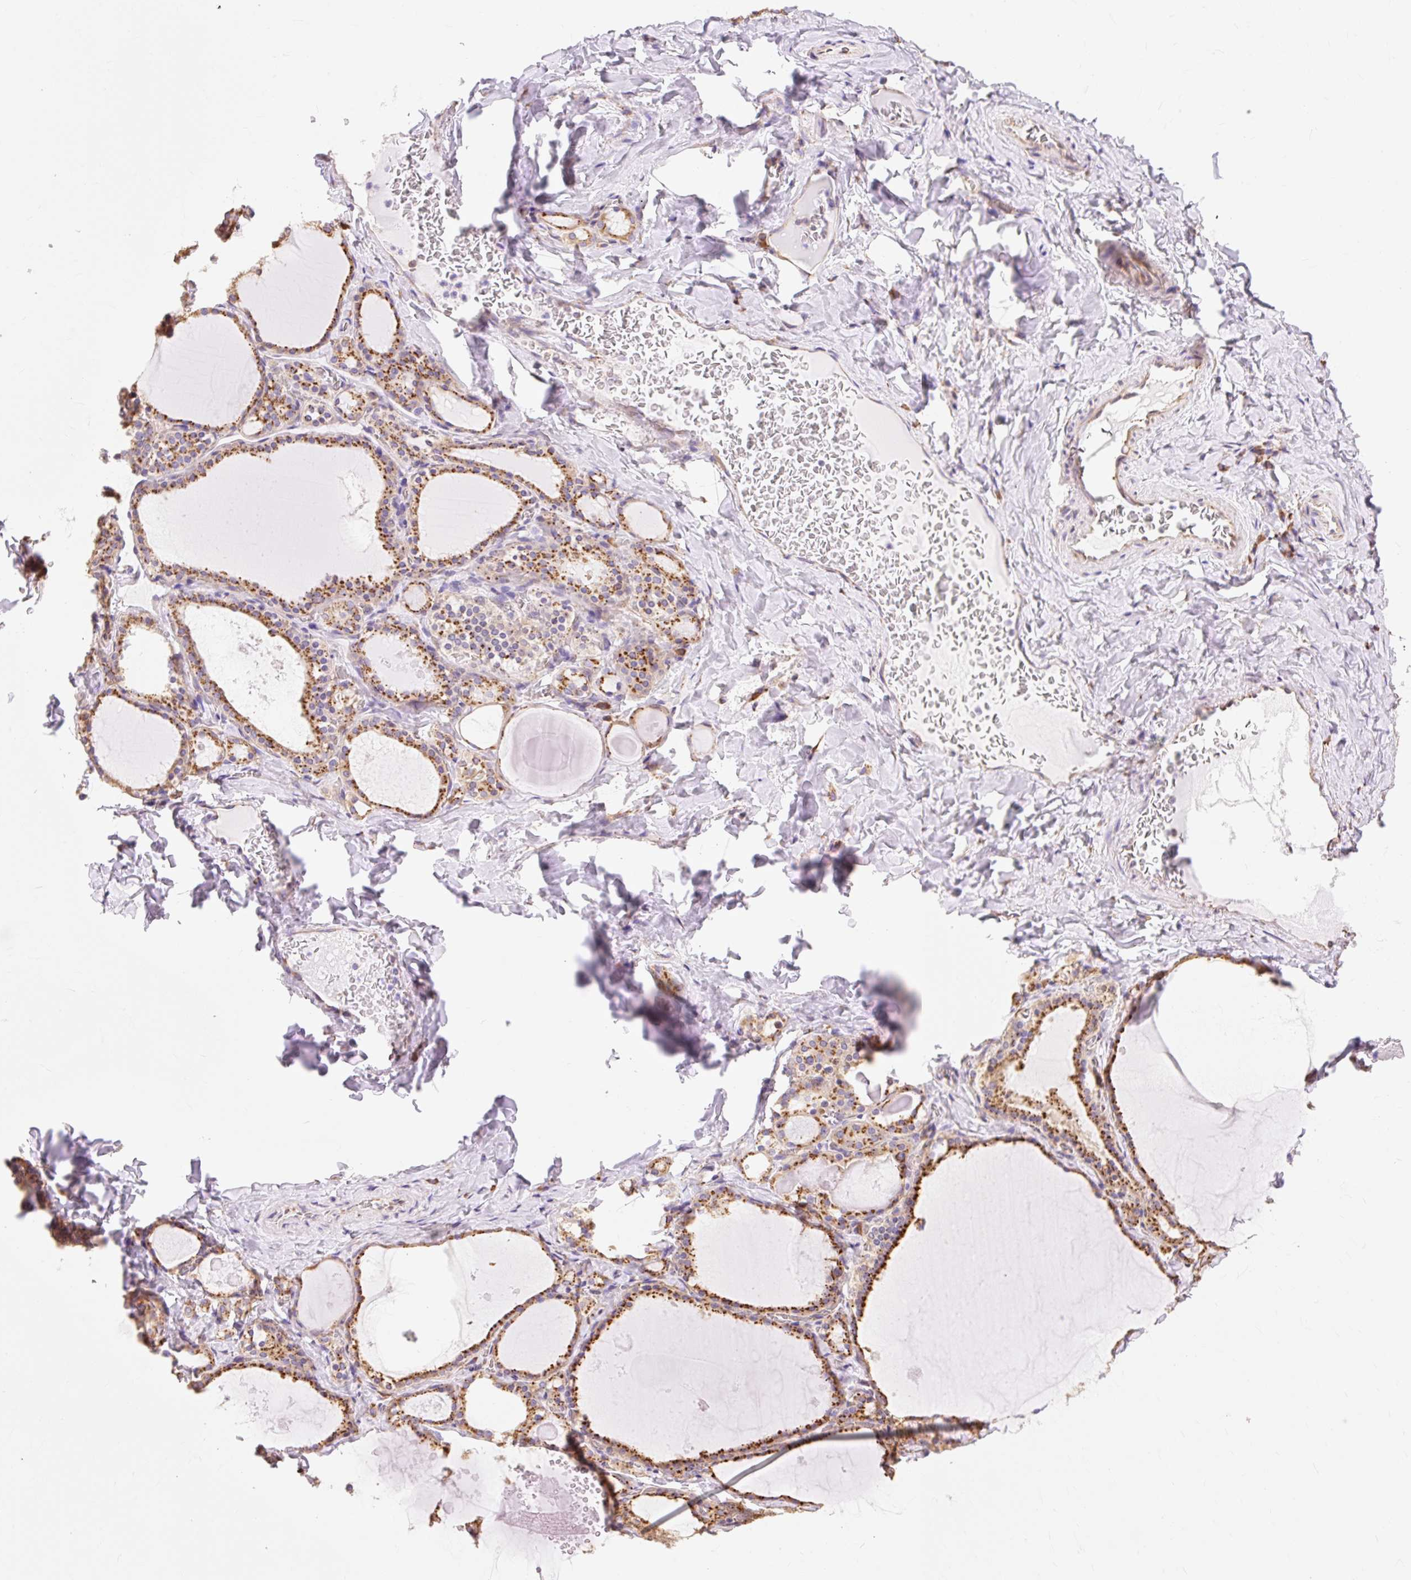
{"staining": {"intensity": "strong", "quantity": "25%-75%", "location": "cytoplasmic/membranous"}, "tissue": "thyroid gland", "cell_type": "Glandular cells", "image_type": "normal", "snomed": [{"axis": "morphology", "description": "Normal tissue, NOS"}, {"axis": "topography", "description": "Thyroid gland"}], "caption": "Thyroid gland stained for a protein (brown) shows strong cytoplasmic/membranous positive expression in approximately 25%-75% of glandular cells.", "gene": "ENSG00000260836", "patient": {"sex": "male", "age": 56}}